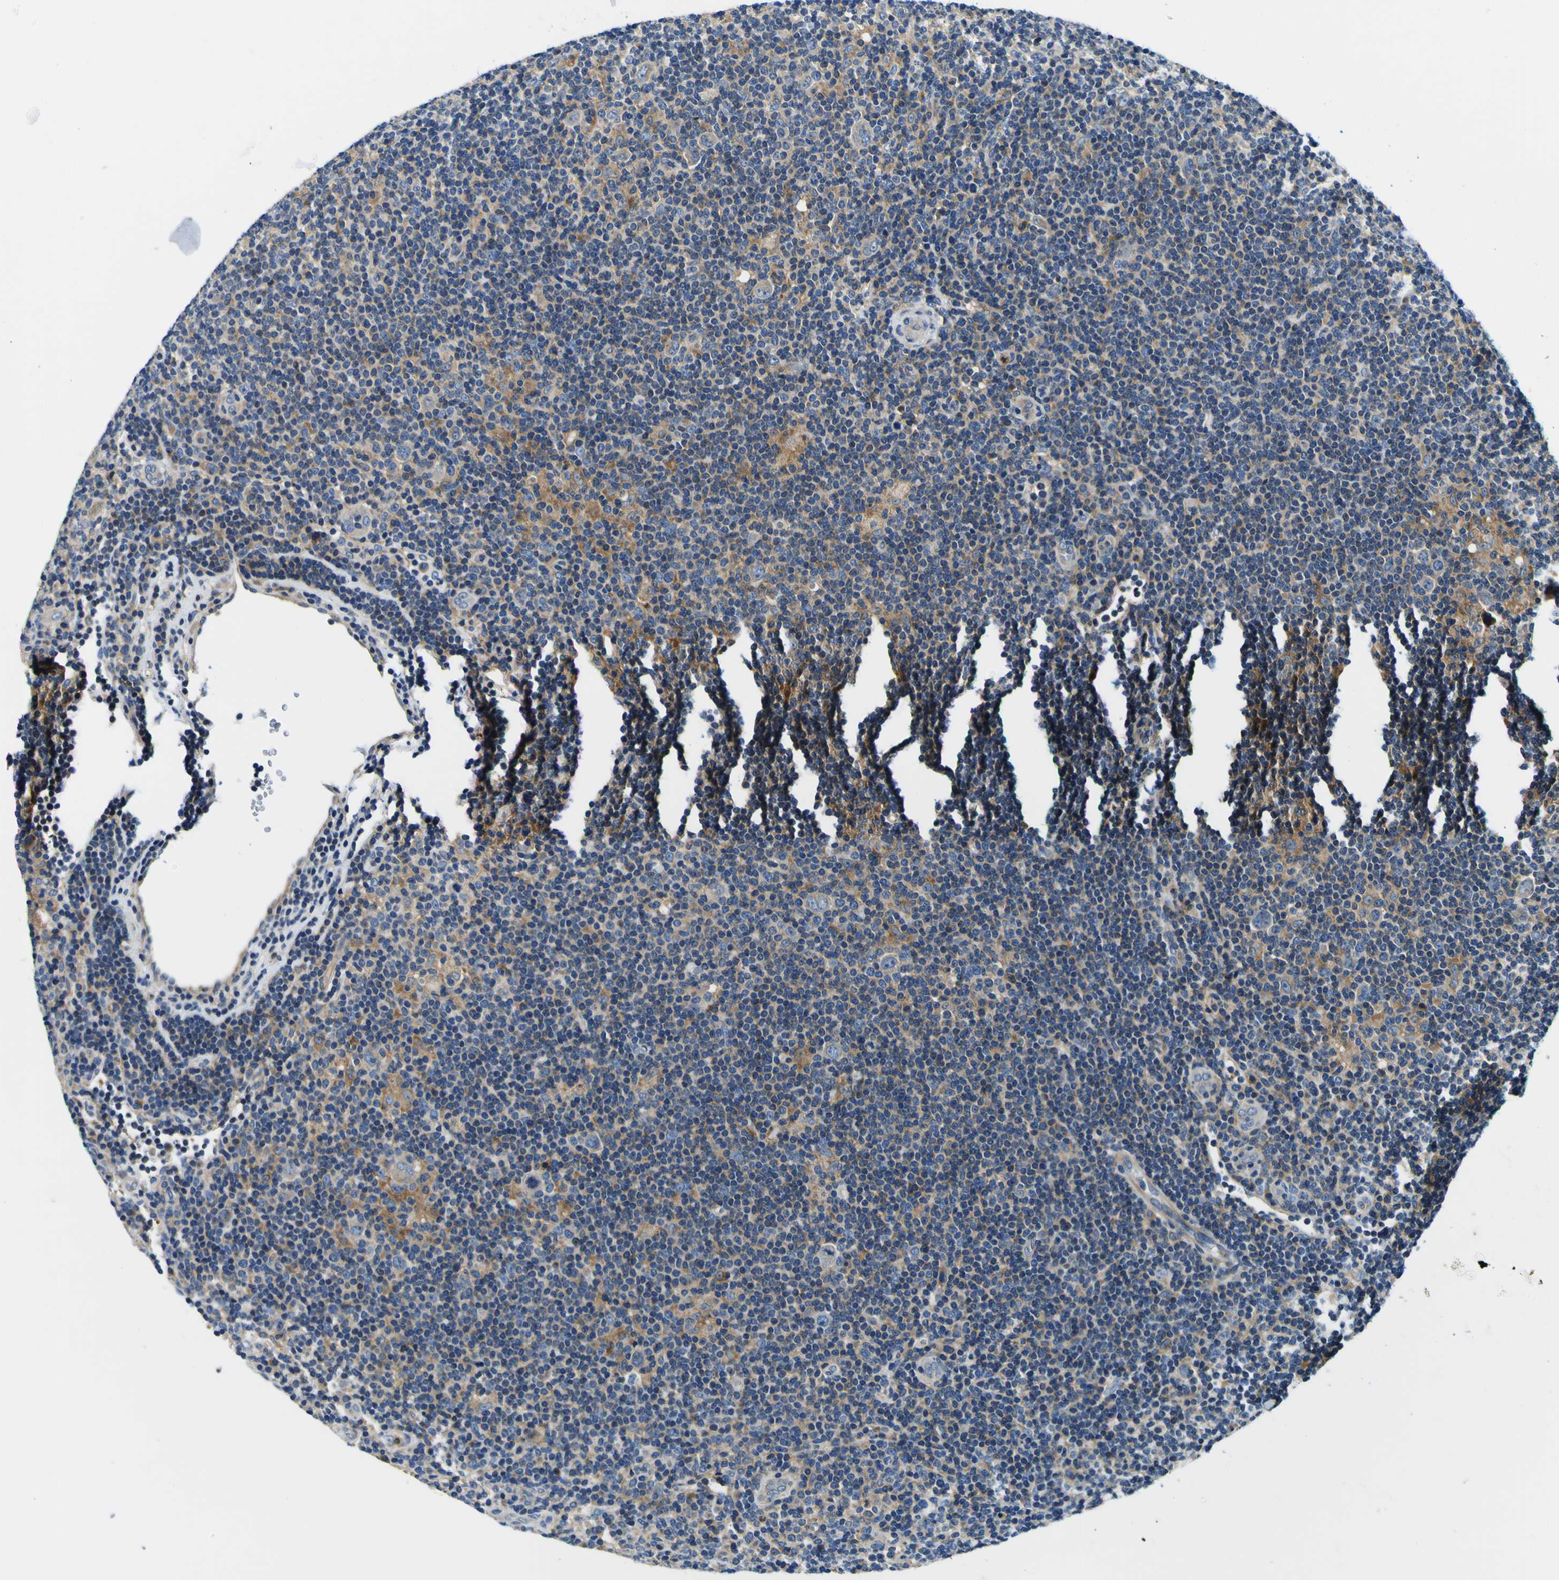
{"staining": {"intensity": "negative", "quantity": "none", "location": "none"}, "tissue": "lymphoma", "cell_type": "Tumor cells", "image_type": "cancer", "snomed": [{"axis": "morphology", "description": "Hodgkin's disease, NOS"}, {"axis": "topography", "description": "Lymph node"}], "caption": "An image of human lymphoma is negative for staining in tumor cells.", "gene": "CLSTN1", "patient": {"sex": "female", "age": 57}}